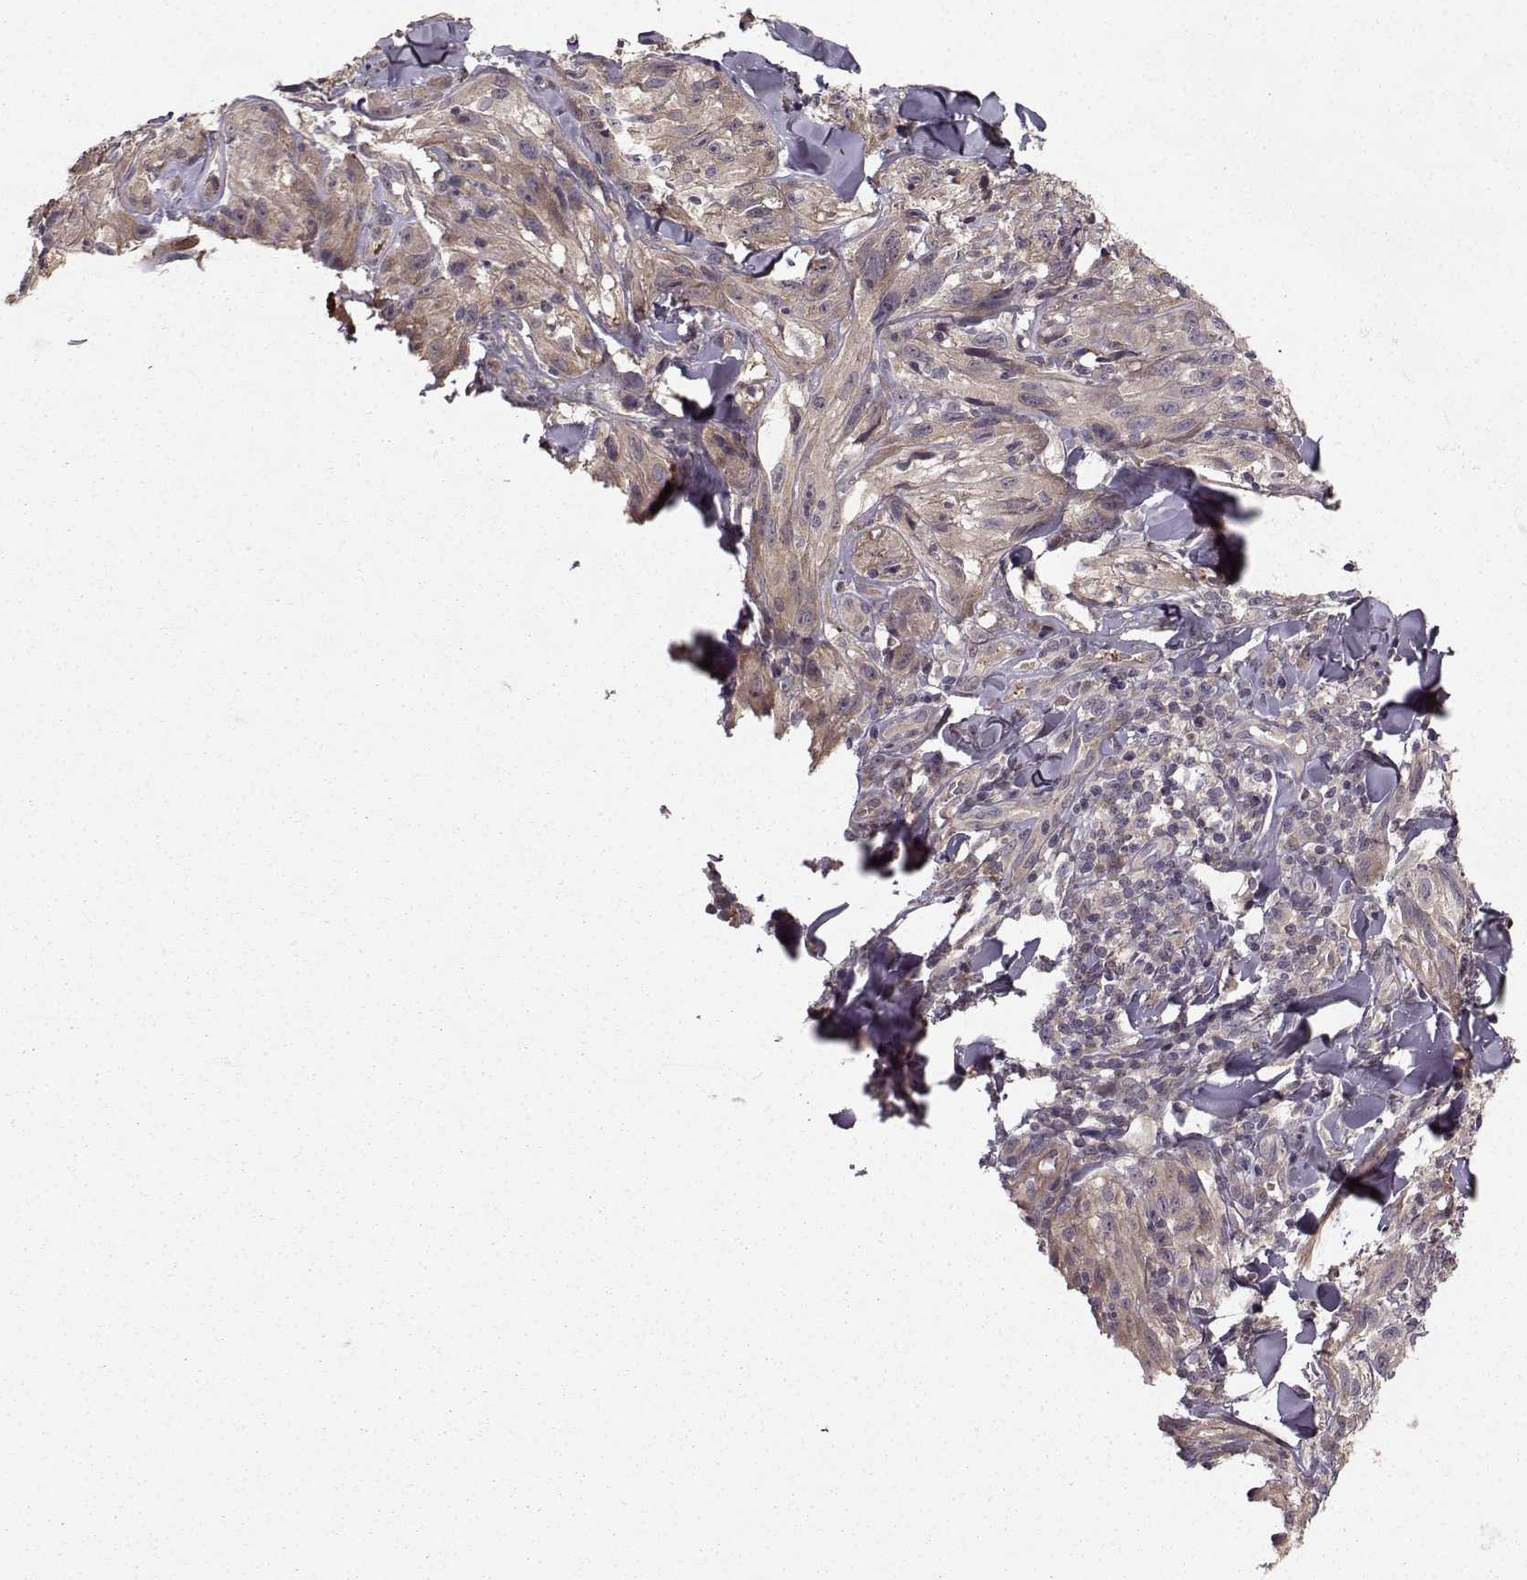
{"staining": {"intensity": "weak", "quantity": "25%-75%", "location": "cytoplasmic/membranous"}, "tissue": "melanoma", "cell_type": "Tumor cells", "image_type": "cancer", "snomed": [{"axis": "morphology", "description": "Malignant melanoma, NOS"}, {"axis": "topography", "description": "Skin"}], "caption": "Melanoma stained for a protein (brown) demonstrates weak cytoplasmic/membranous positive positivity in approximately 25%-75% of tumor cells.", "gene": "WNT6", "patient": {"sex": "male", "age": 67}}